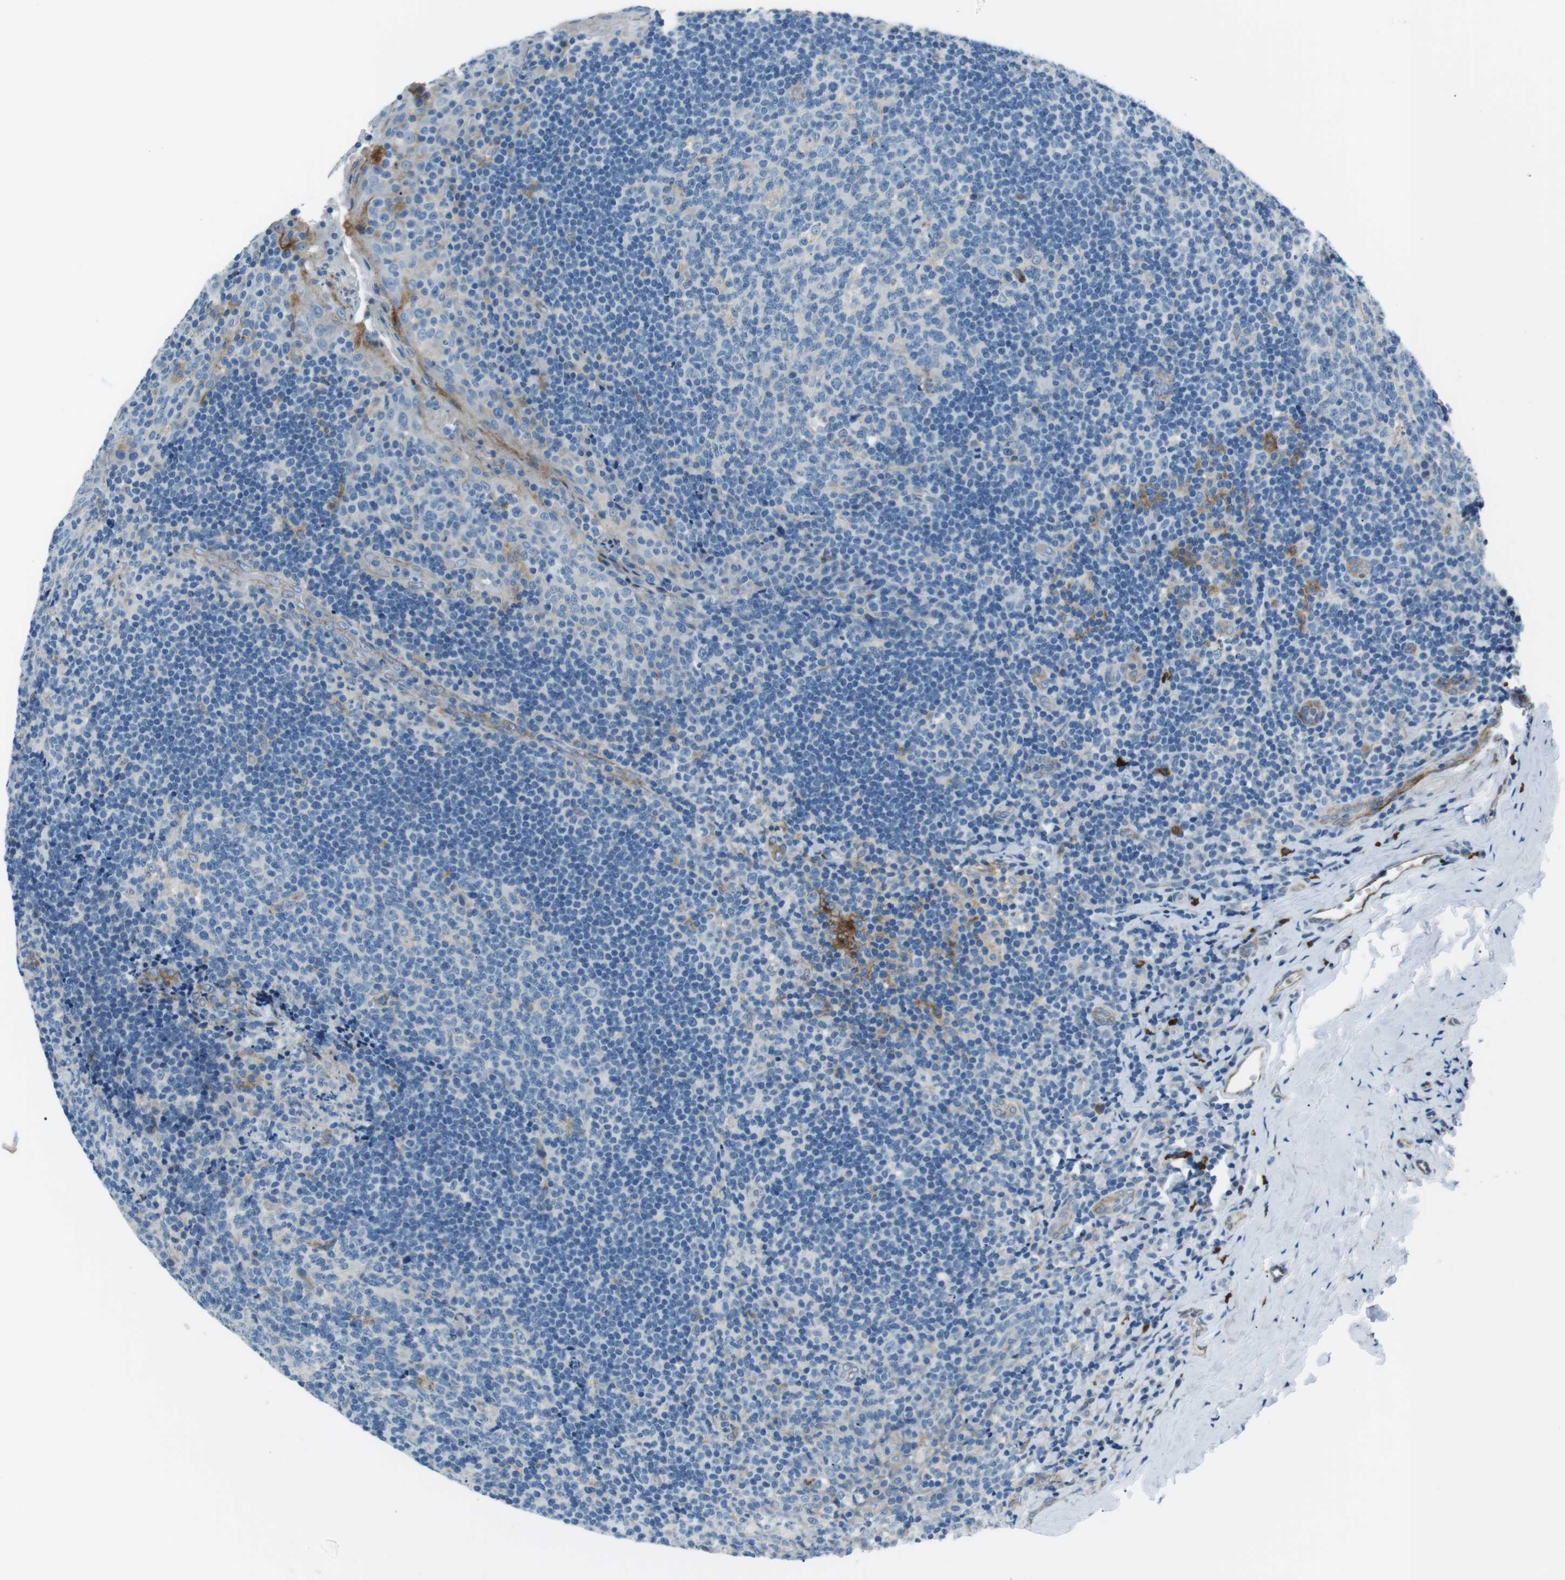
{"staining": {"intensity": "negative", "quantity": "none", "location": "none"}, "tissue": "tonsil", "cell_type": "Germinal center cells", "image_type": "normal", "snomed": [{"axis": "morphology", "description": "Normal tissue, NOS"}, {"axis": "topography", "description": "Tonsil"}], "caption": "Micrograph shows no protein expression in germinal center cells of unremarkable tonsil. (DAB (3,3'-diaminobenzidine) IHC visualized using brightfield microscopy, high magnification).", "gene": "CSF2RA", "patient": {"sex": "male", "age": 17}}